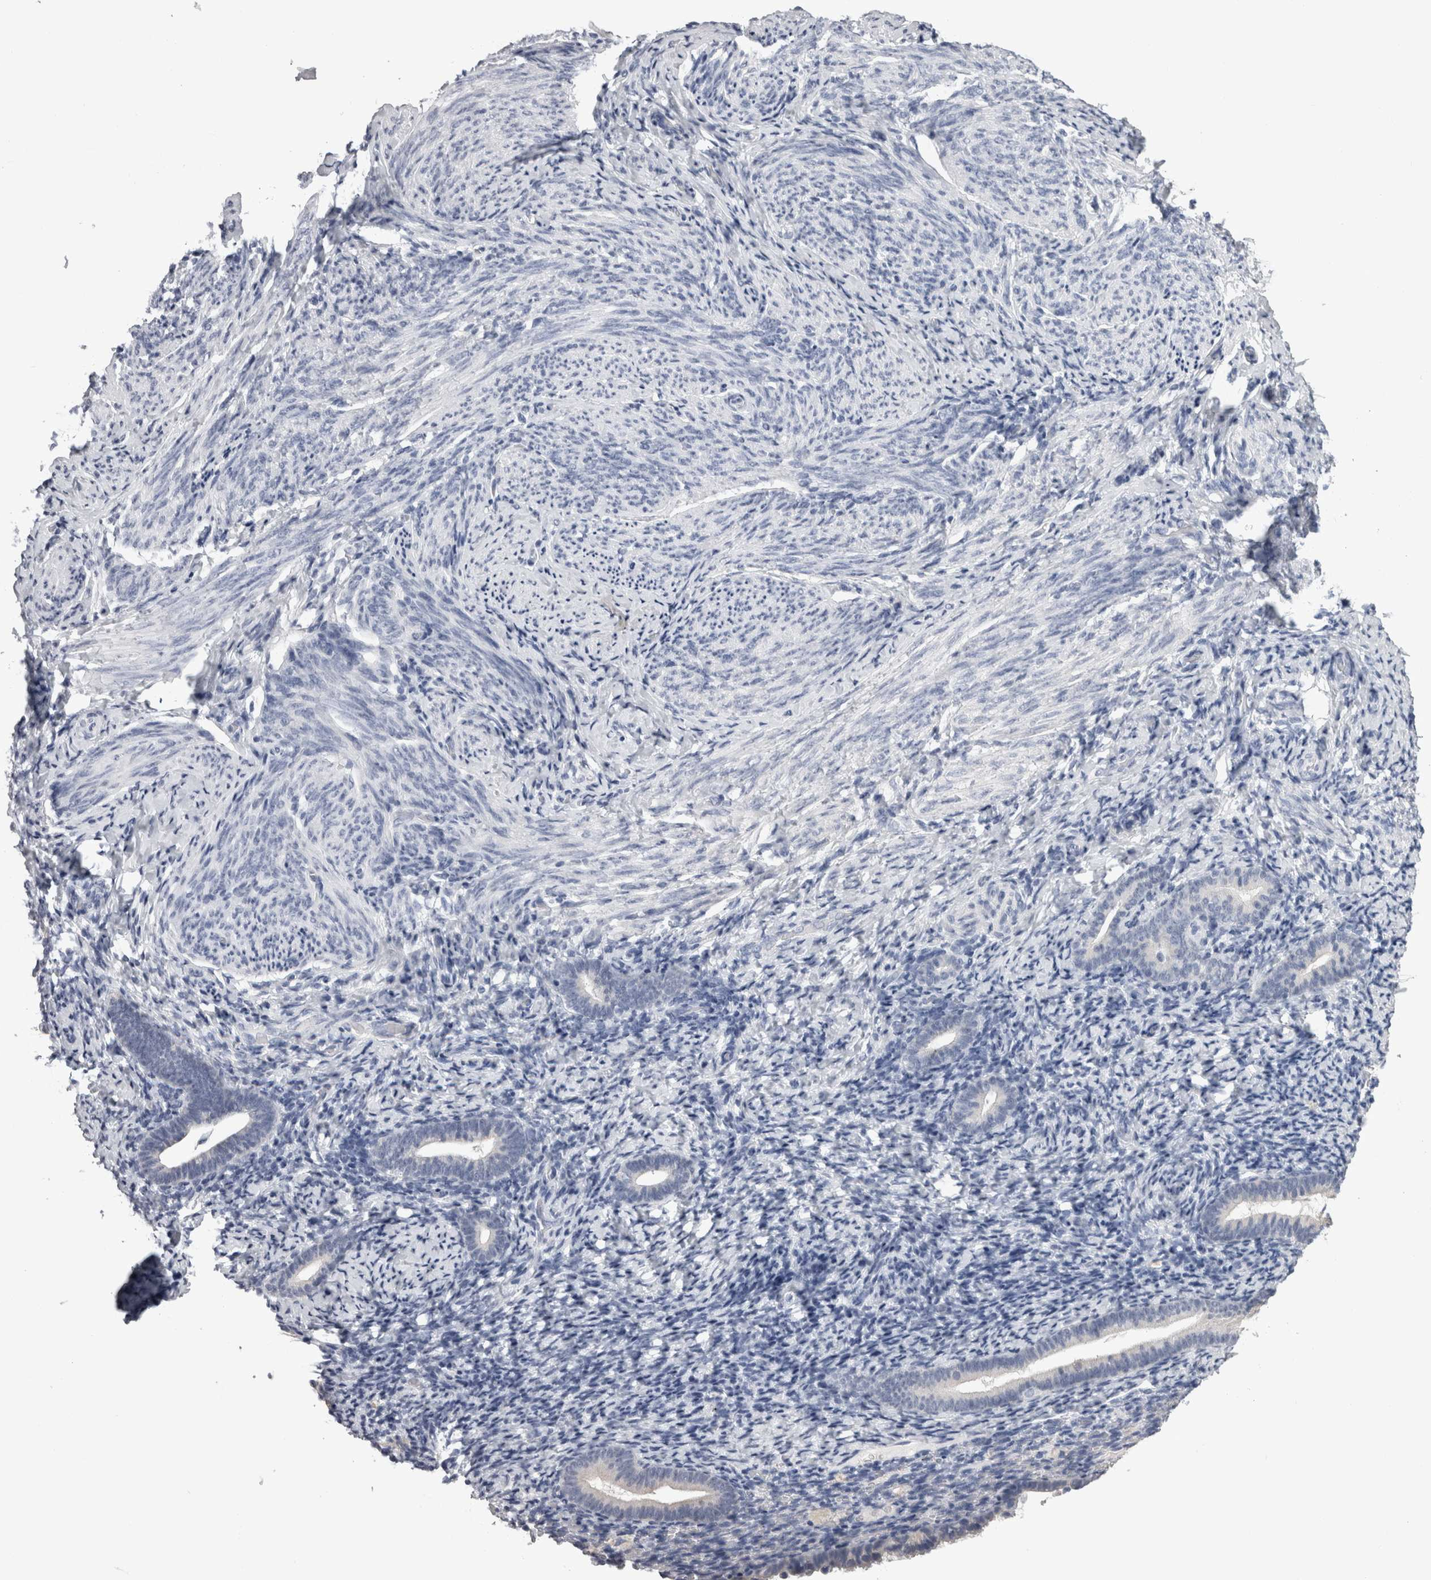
{"staining": {"intensity": "negative", "quantity": "none", "location": "none"}, "tissue": "endometrium", "cell_type": "Cells in endometrial stroma", "image_type": "normal", "snomed": [{"axis": "morphology", "description": "Normal tissue, NOS"}, {"axis": "topography", "description": "Endometrium"}], "caption": "Immunohistochemistry (IHC) image of unremarkable human endometrium stained for a protein (brown), which reveals no staining in cells in endometrial stroma. Brightfield microscopy of IHC stained with DAB (brown) and hematoxylin (blue), captured at high magnification.", "gene": "AFMID", "patient": {"sex": "female", "age": 51}}